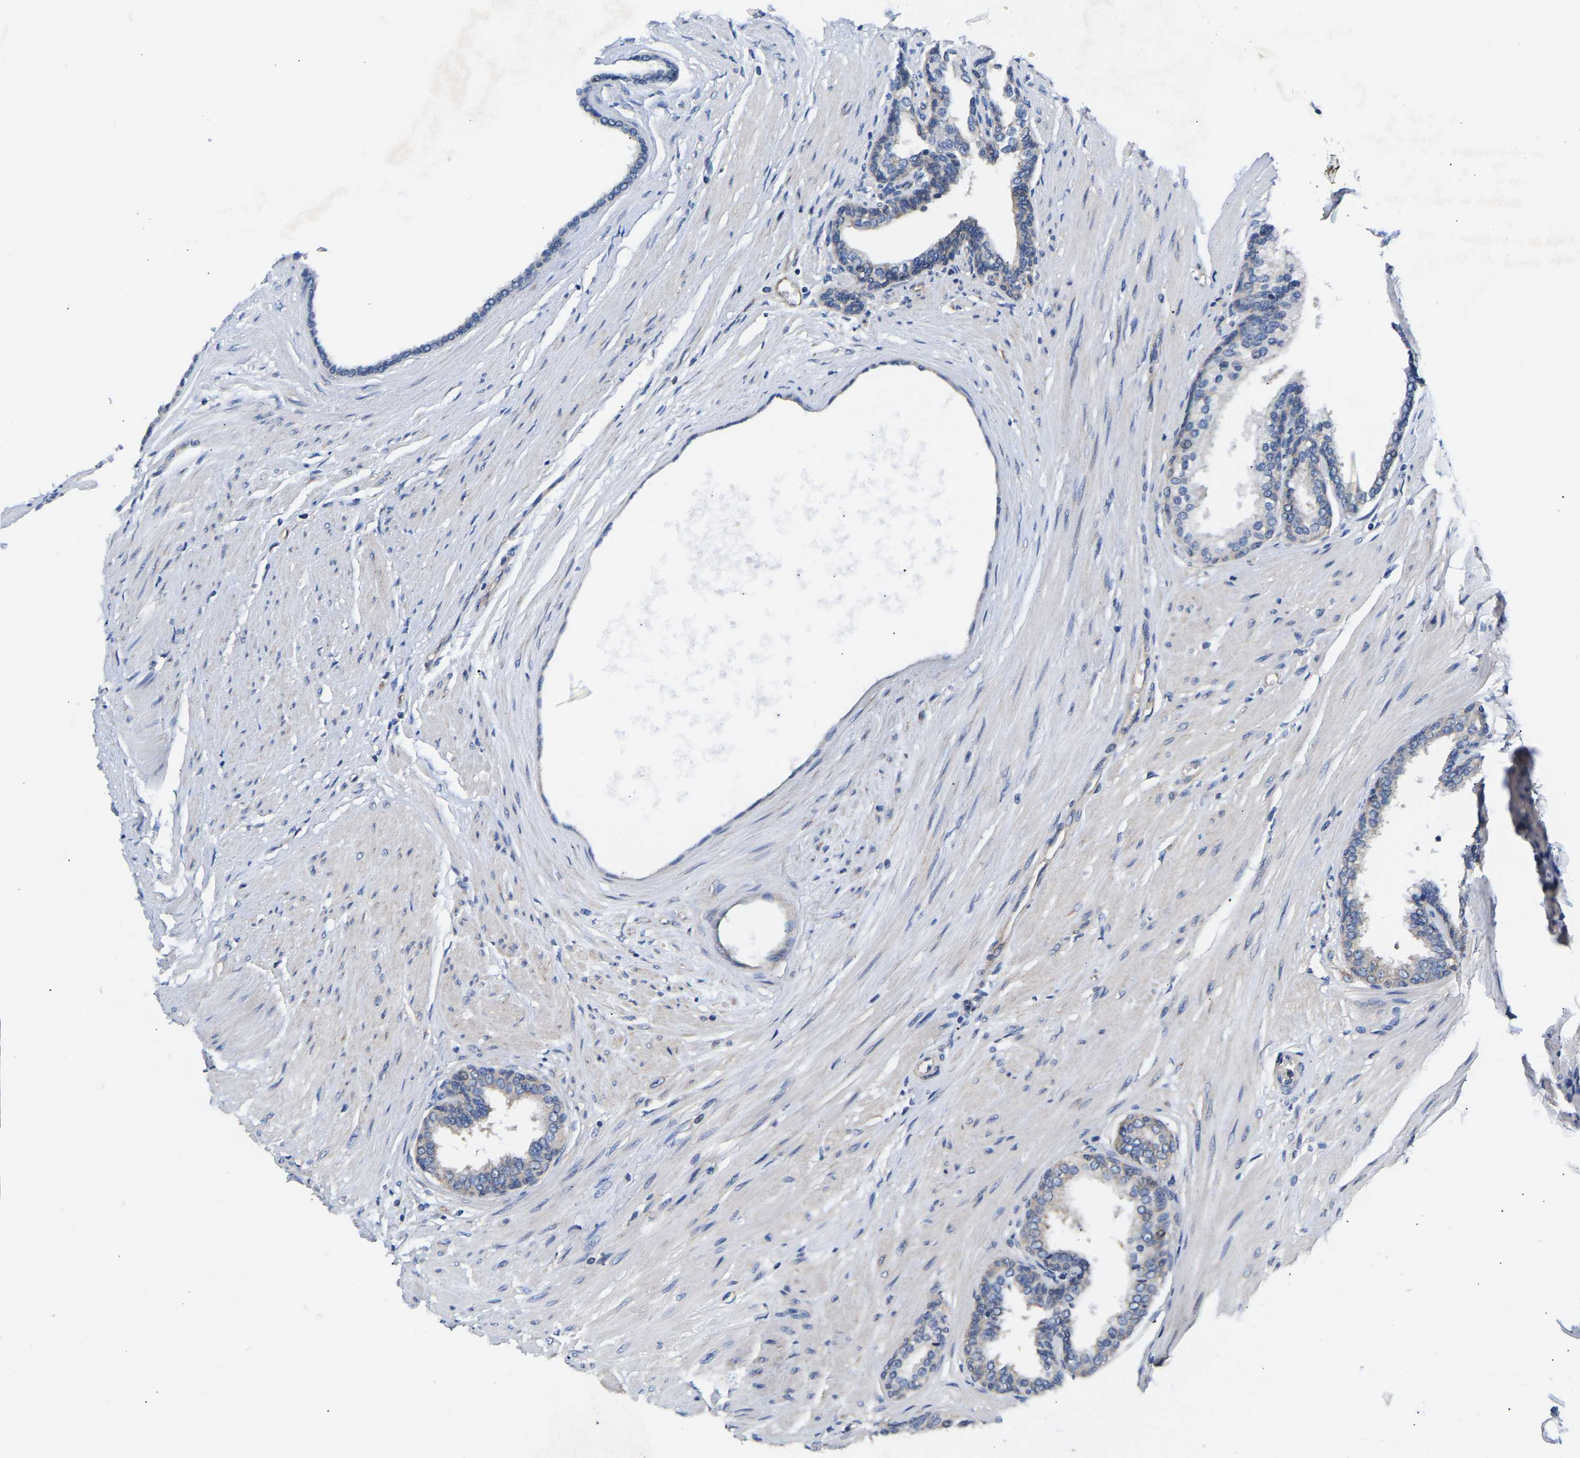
{"staining": {"intensity": "negative", "quantity": "none", "location": "none"}, "tissue": "prostate cancer", "cell_type": "Tumor cells", "image_type": "cancer", "snomed": [{"axis": "morphology", "description": "Adenocarcinoma, Low grade"}, {"axis": "topography", "description": "Prostate"}], "caption": "Prostate adenocarcinoma (low-grade) stained for a protein using IHC demonstrates no staining tumor cells.", "gene": "AIMP2", "patient": {"sex": "male", "age": 57}}